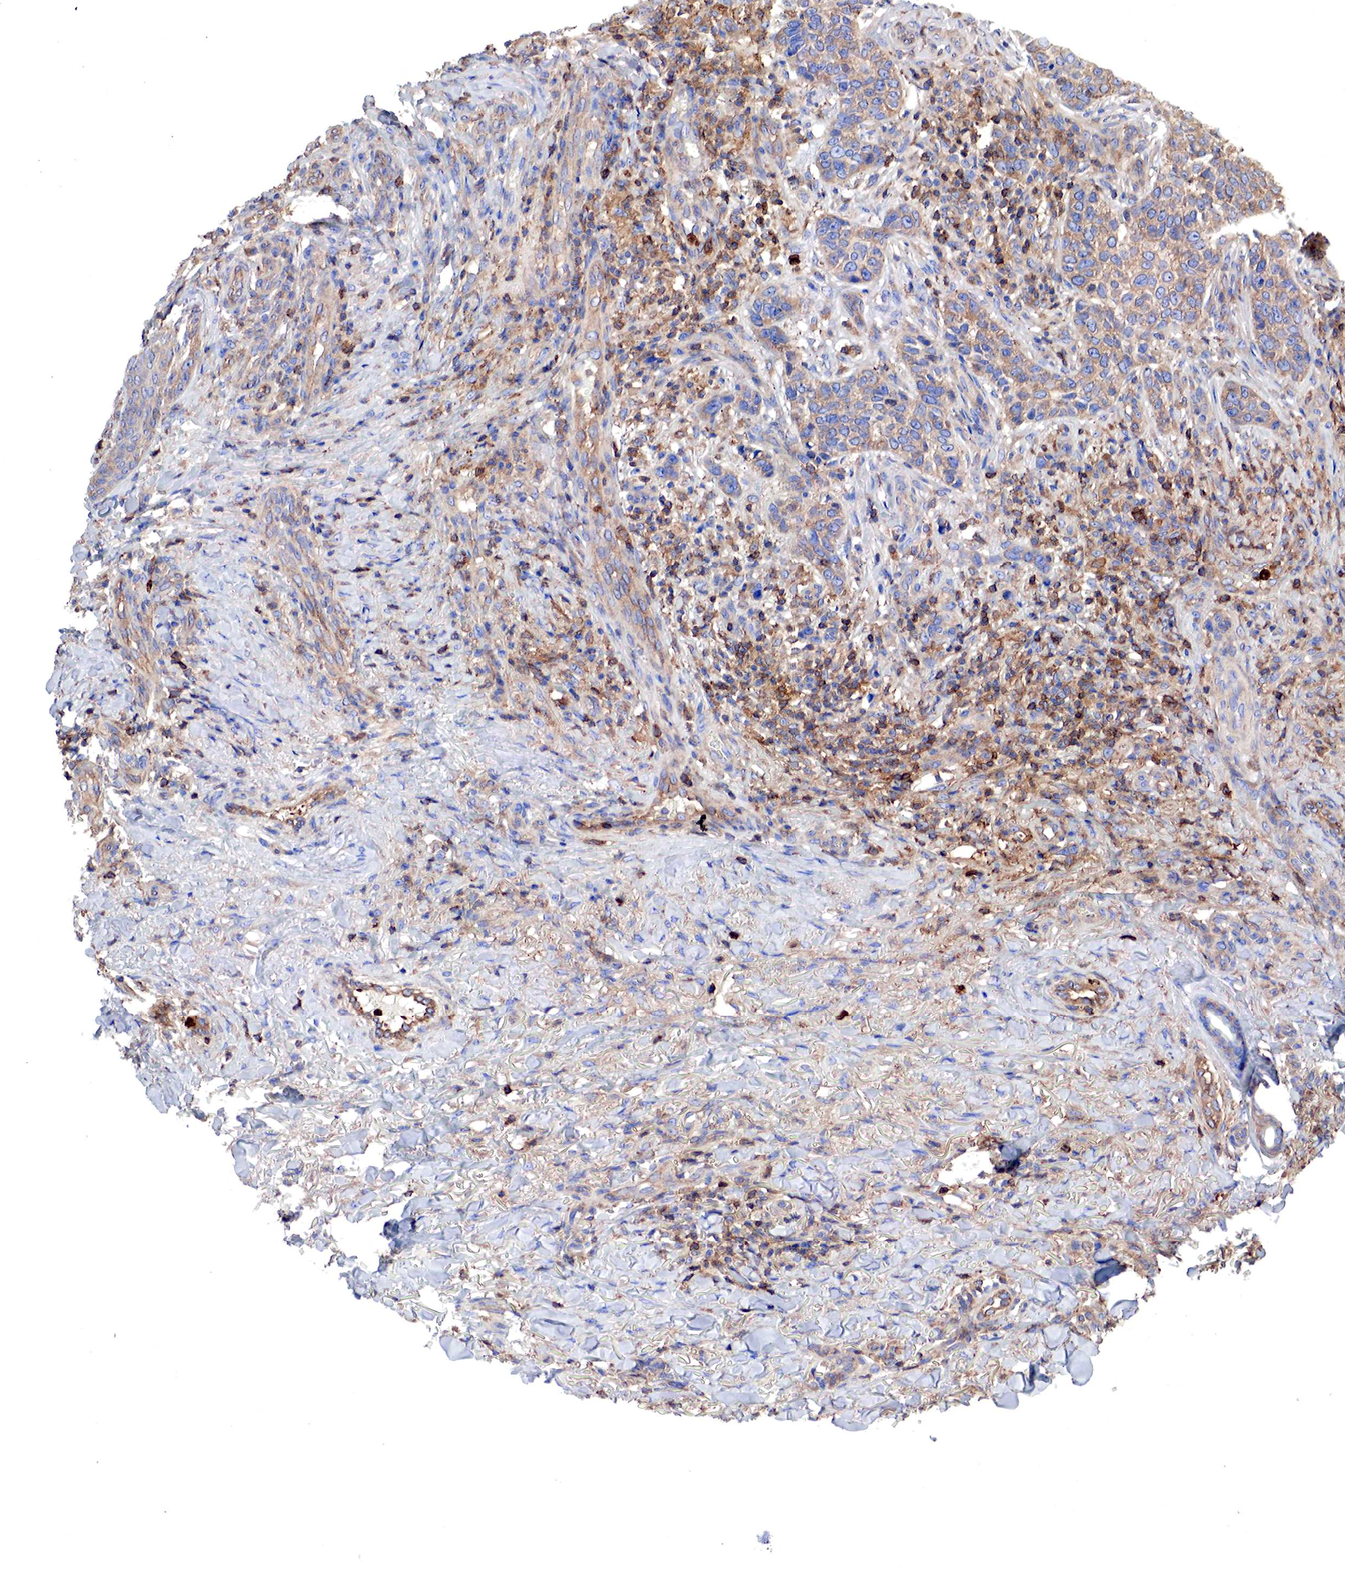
{"staining": {"intensity": "weak", "quantity": "<25%", "location": "cytoplasmic/membranous"}, "tissue": "skin cancer", "cell_type": "Tumor cells", "image_type": "cancer", "snomed": [{"axis": "morphology", "description": "Normal tissue, NOS"}, {"axis": "morphology", "description": "Basal cell carcinoma"}, {"axis": "topography", "description": "Skin"}], "caption": "Tumor cells show no significant expression in skin cancer.", "gene": "G6PD", "patient": {"sex": "male", "age": 81}}